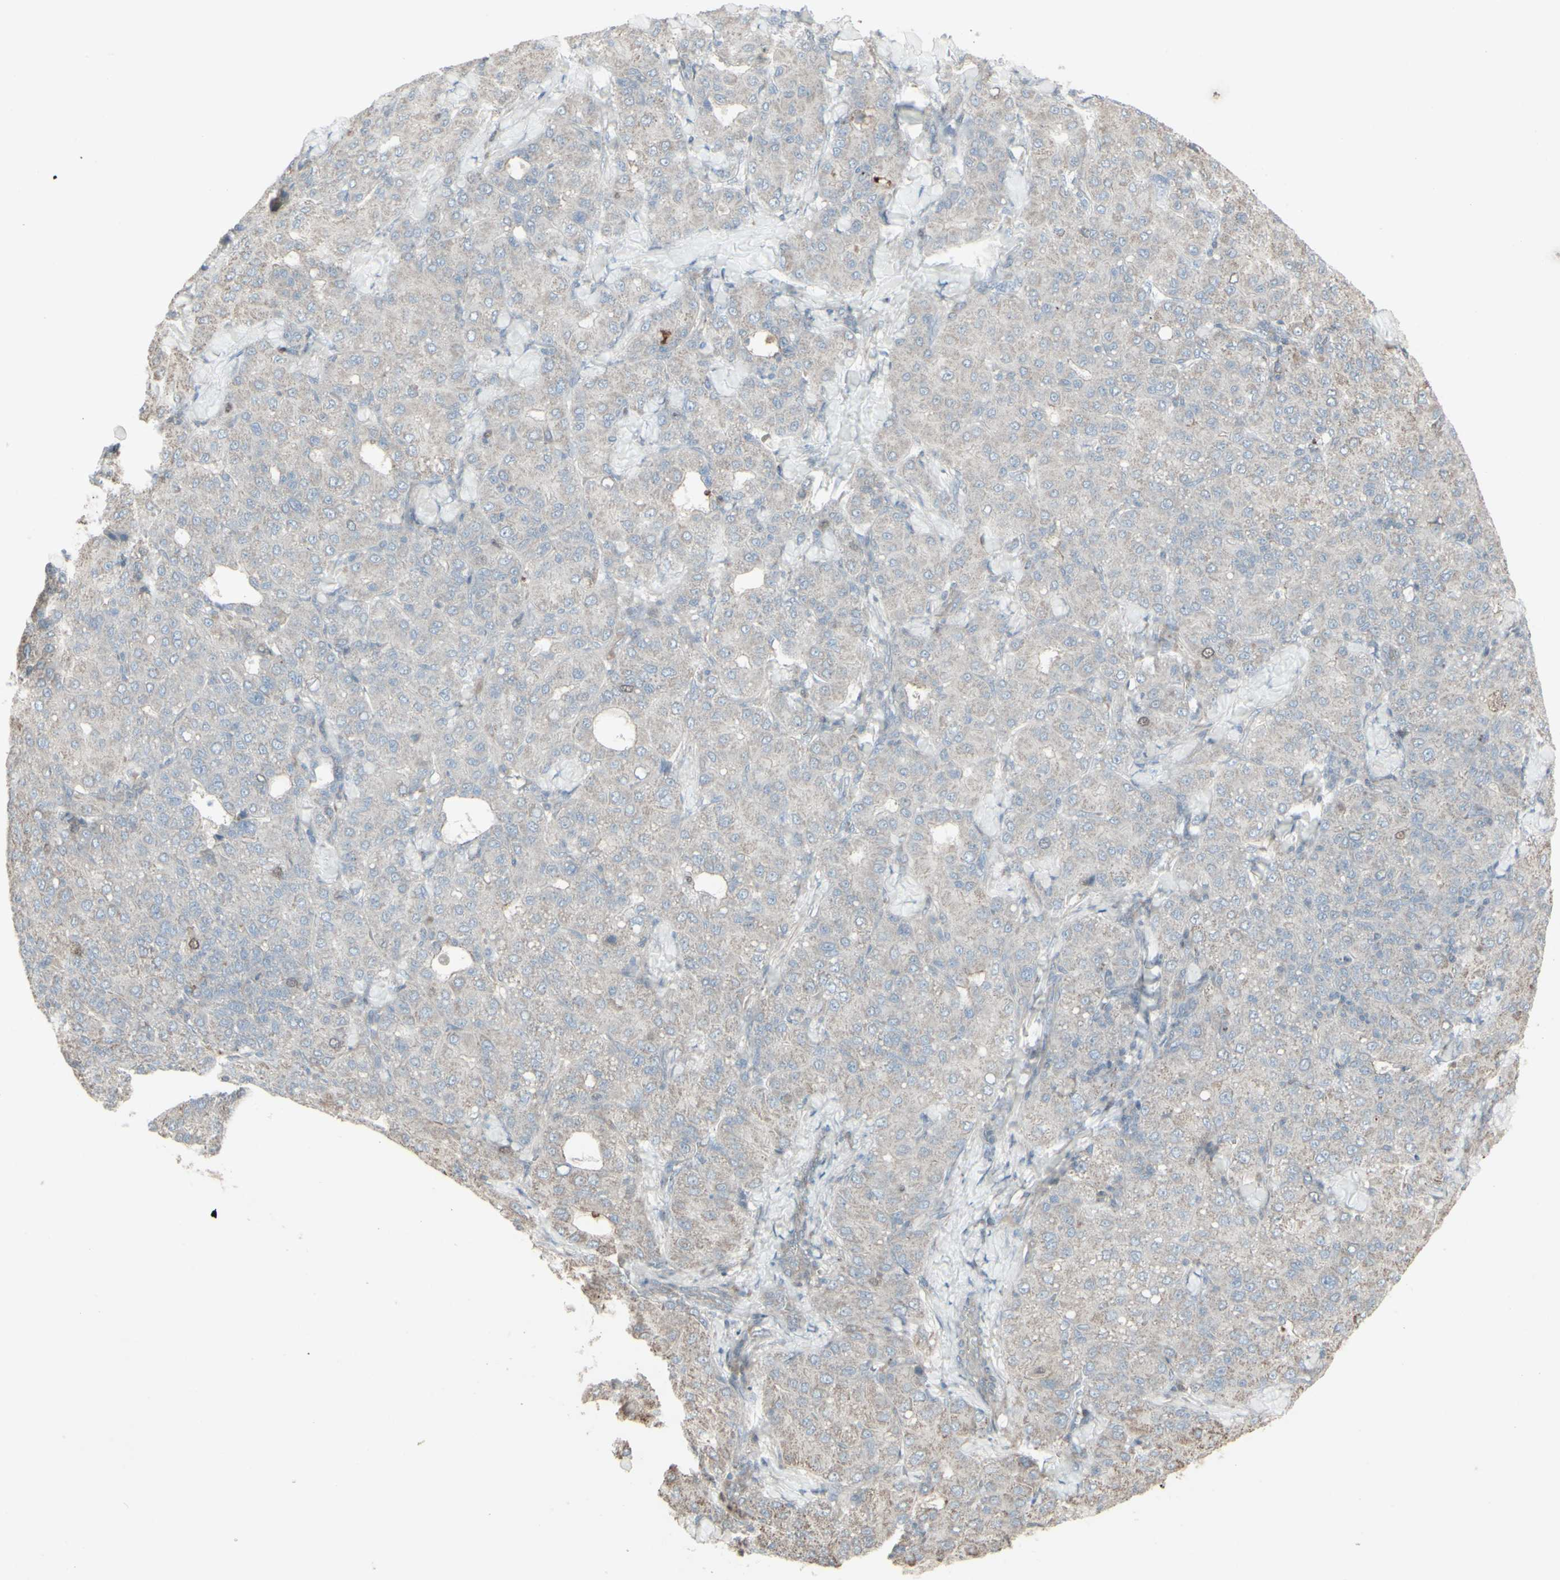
{"staining": {"intensity": "negative", "quantity": "none", "location": "none"}, "tissue": "liver cancer", "cell_type": "Tumor cells", "image_type": "cancer", "snomed": [{"axis": "morphology", "description": "Carcinoma, Hepatocellular, NOS"}, {"axis": "topography", "description": "Liver"}], "caption": "Immunohistochemistry (IHC) image of neoplastic tissue: human liver cancer stained with DAB demonstrates no significant protein staining in tumor cells.", "gene": "GMNN", "patient": {"sex": "male", "age": 65}}